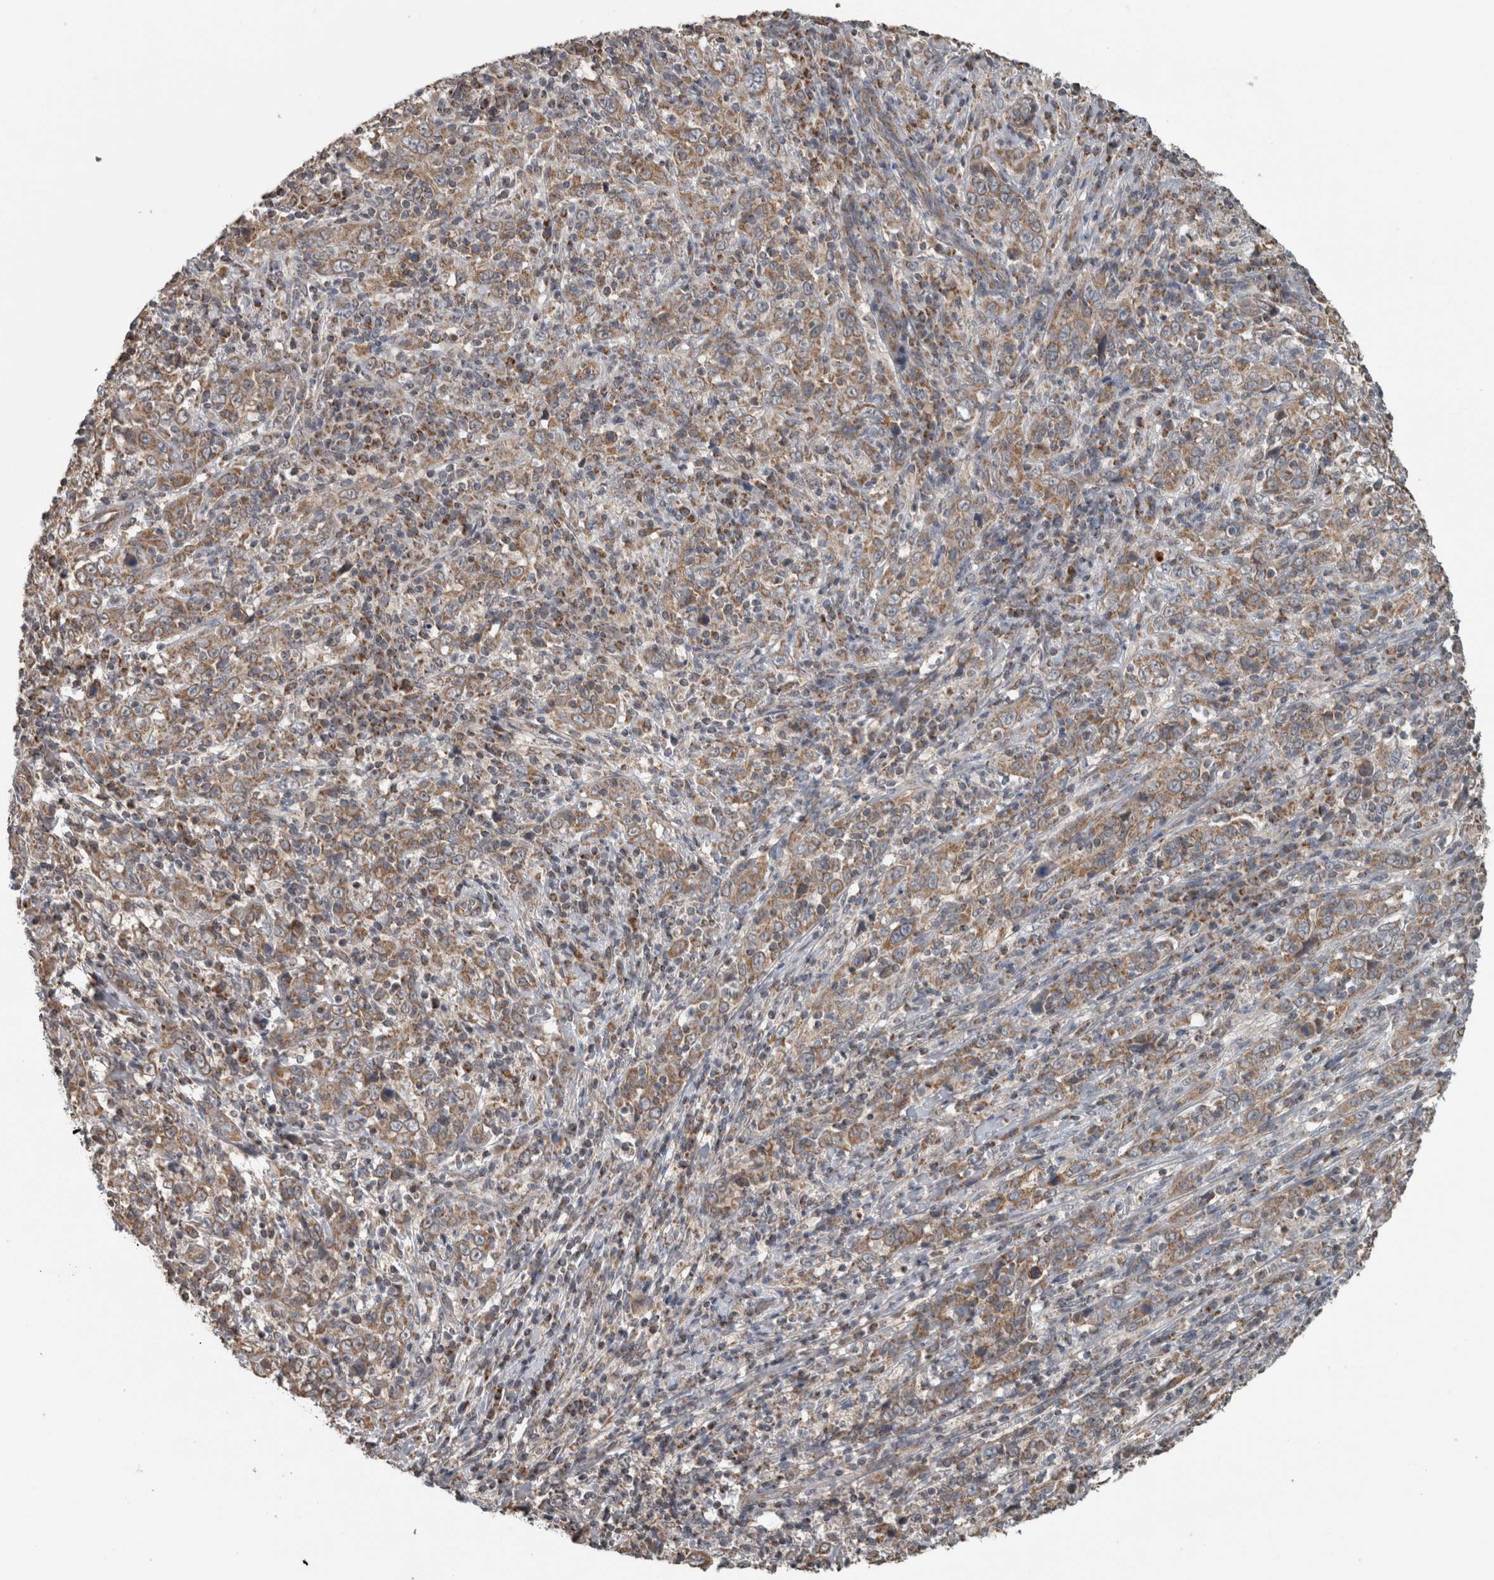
{"staining": {"intensity": "moderate", "quantity": ">75%", "location": "cytoplasmic/membranous"}, "tissue": "cervical cancer", "cell_type": "Tumor cells", "image_type": "cancer", "snomed": [{"axis": "morphology", "description": "Squamous cell carcinoma, NOS"}, {"axis": "topography", "description": "Cervix"}], "caption": "Protein expression analysis of human cervical cancer (squamous cell carcinoma) reveals moderate cytoplasmic/membranous expression in approximately >75% of tumor cells.", "gene": "ARMC1", "patient": {"sex": "female", "age": 46}}